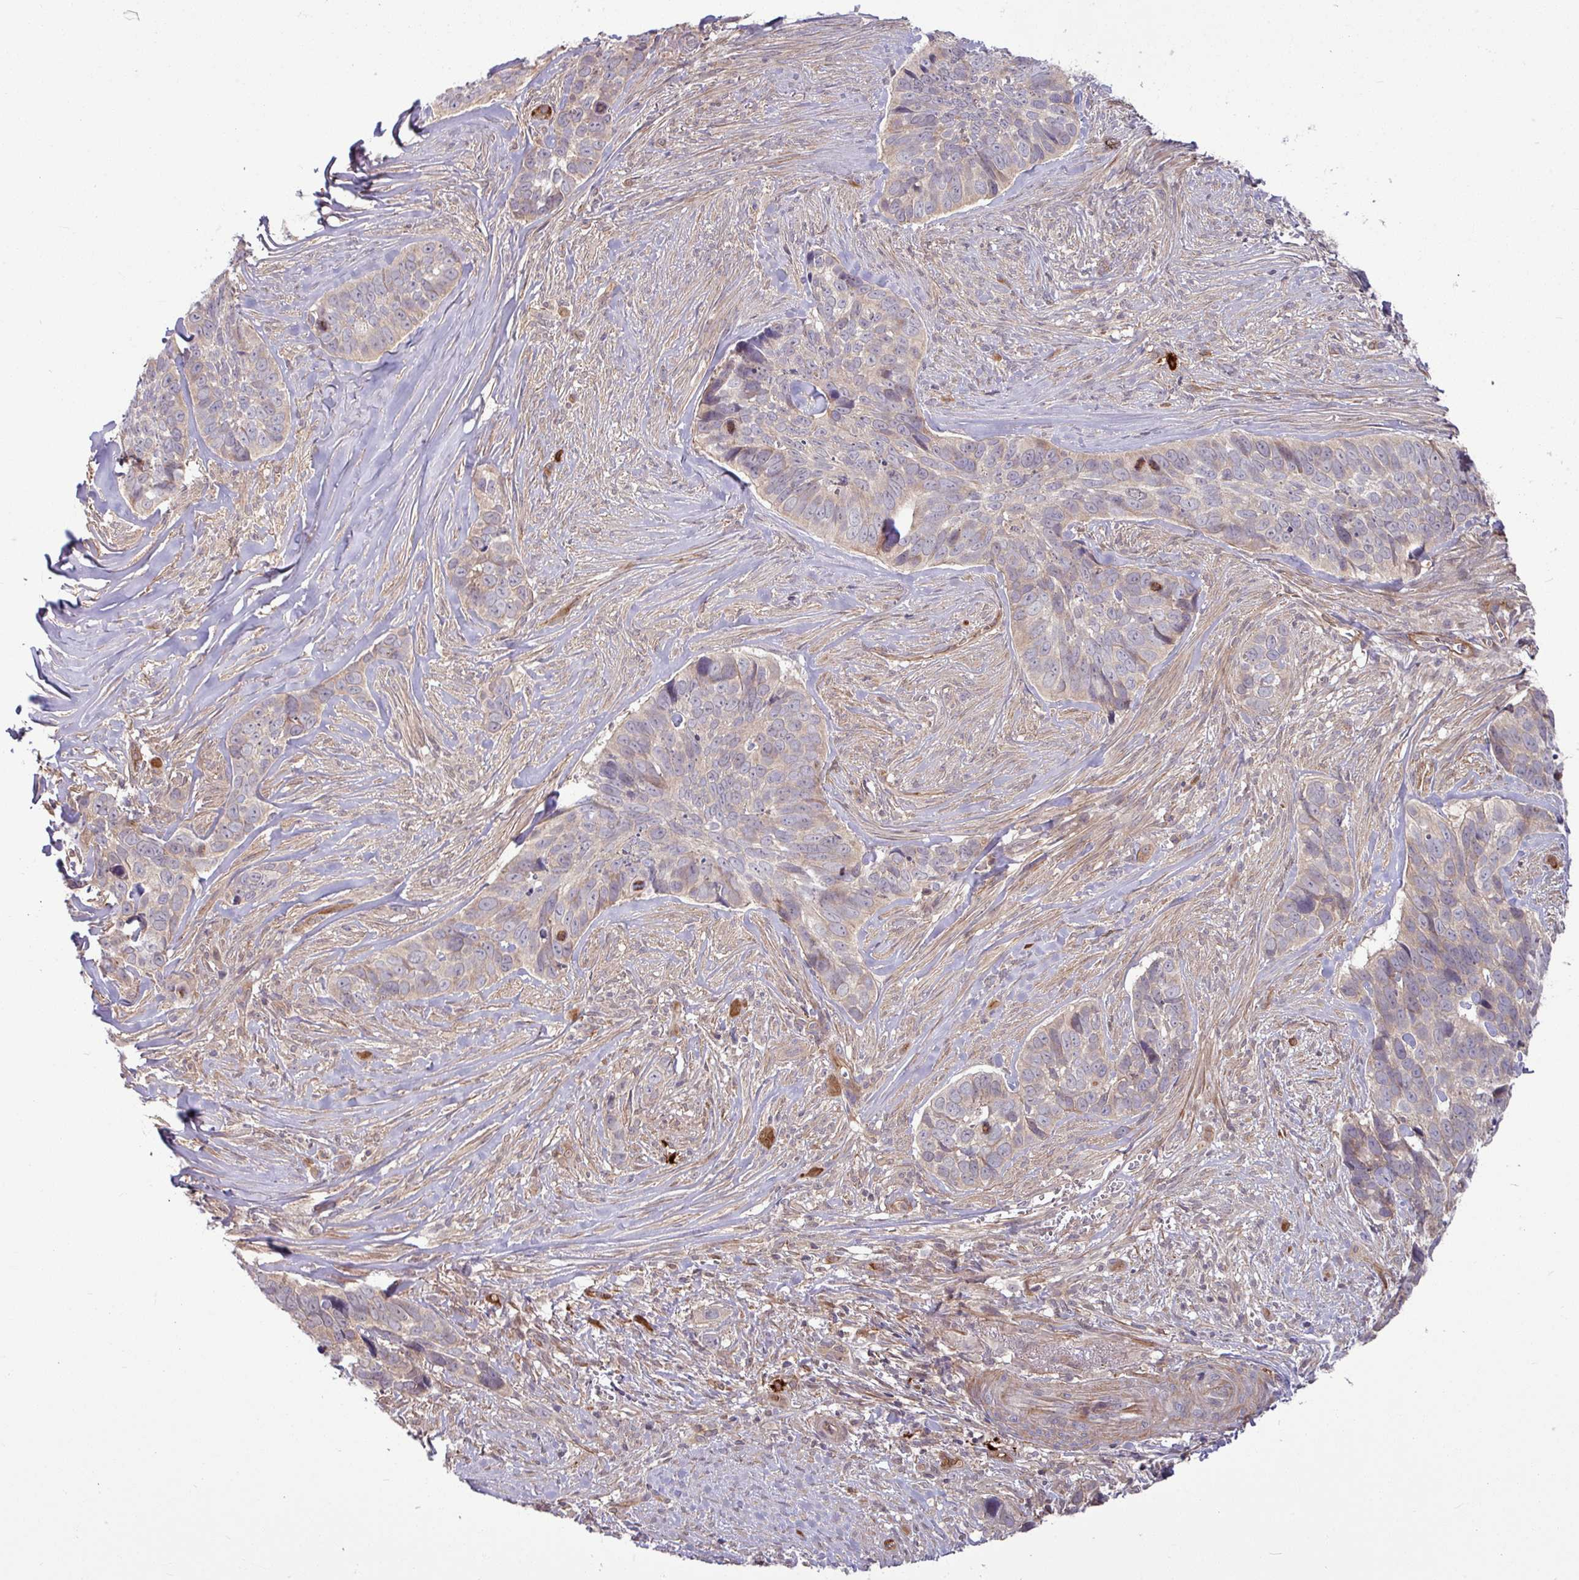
{"staining": {"intensity": "weak", "quantity": "25%-75%", "location": "cytoplasmic/membranous"}, "tissue": "skin cancer", "cell_type": "Tumor cells", "image_type": "cancer", "snomed": [{"axis": "morphology", "description": "Basal cell carcinoma"}, {"axis": "topography", "description": "Skin"}], "caption": "Weak cytoplasmic/membranous staining for a protein is present in about 25%-75% of tumor cells of skin cancer (basal cell carcinoma) using immunohistochemistry.", "gene": "B4GALNT4", "patient": {"sex": "female", "age": 82}}